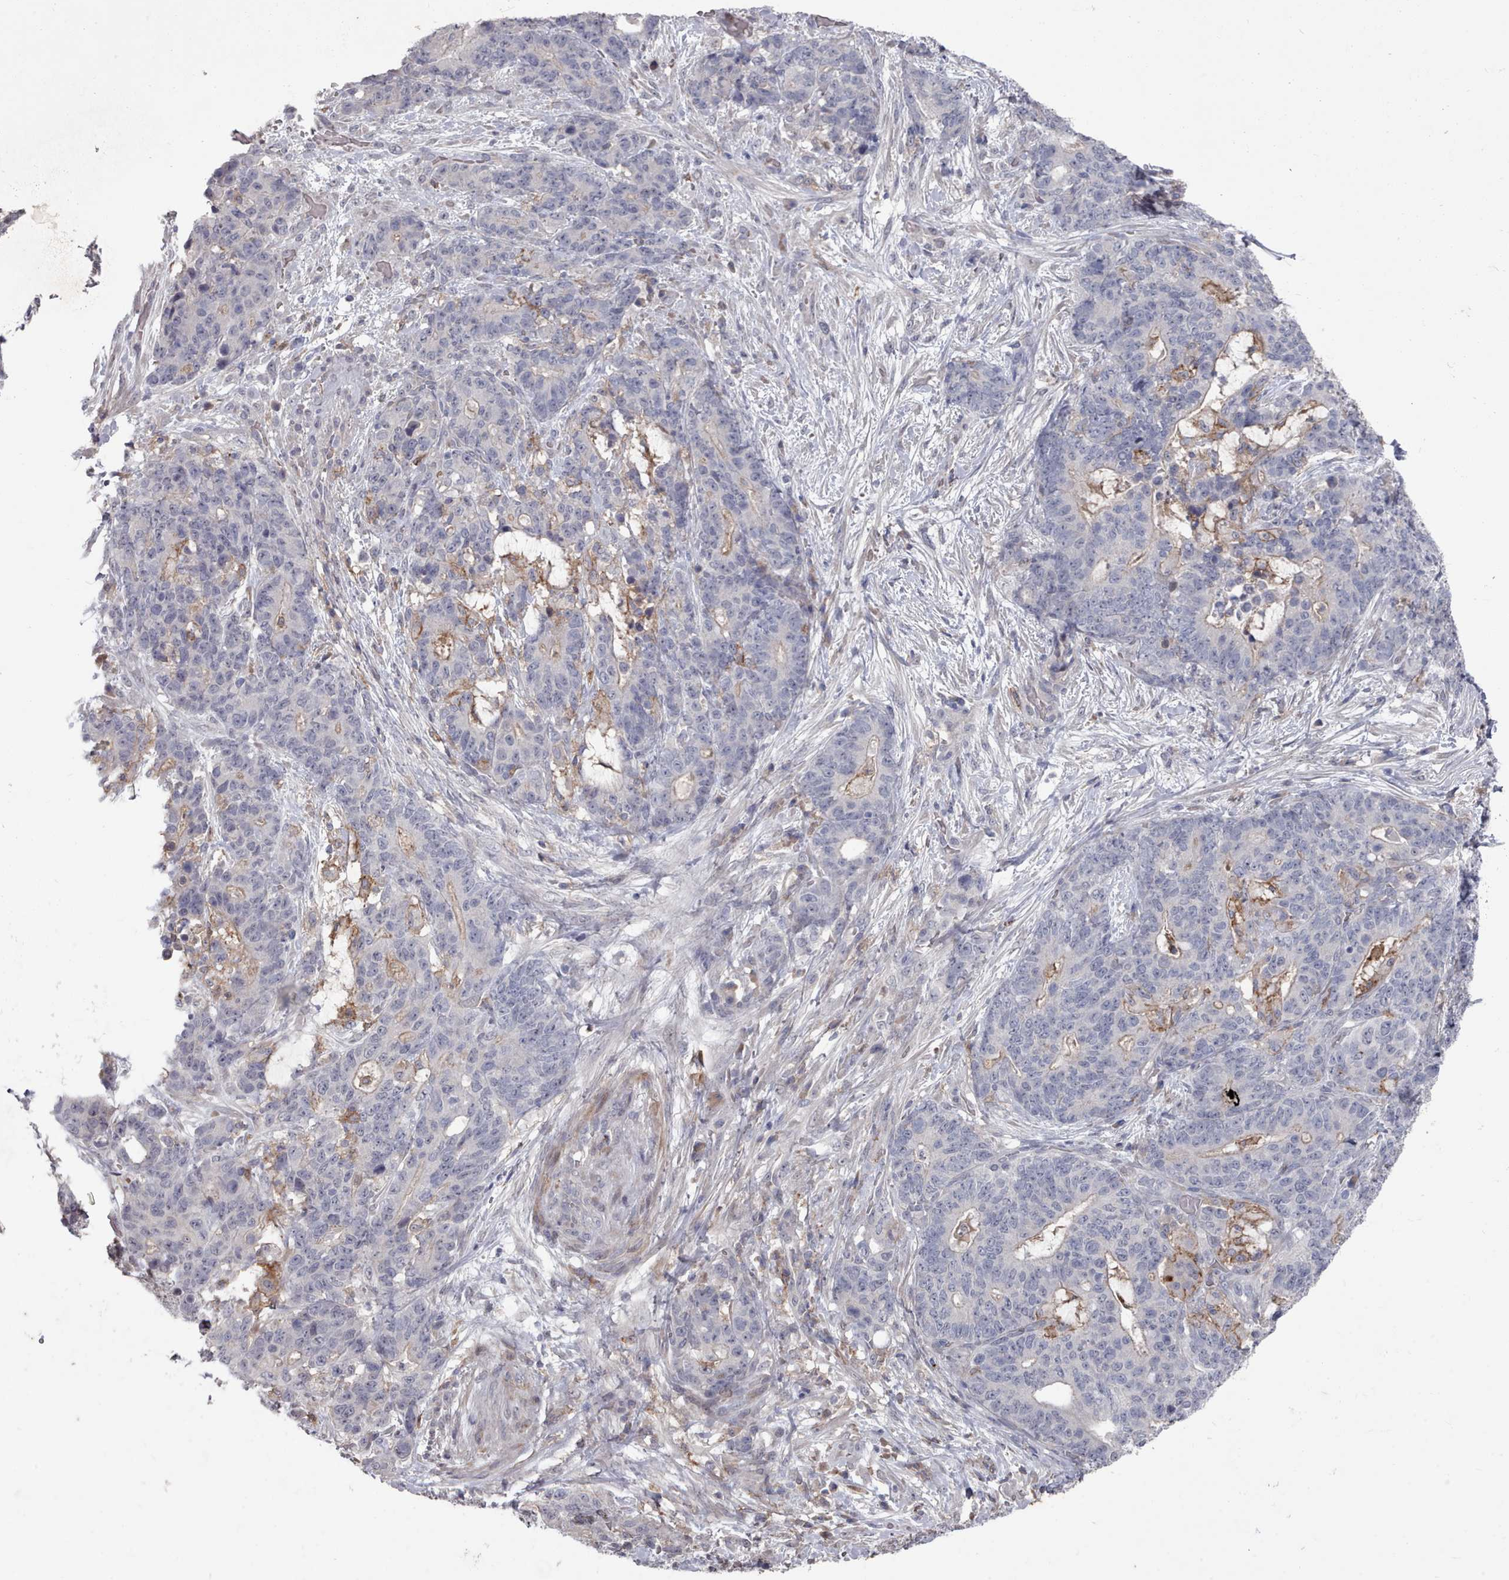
{"staining": {"intensity": "negative", "quantity": "none", "location": "none"}, "tissue": "stomach cancer", "cell_type": "Tumor cells", "image_type": "cancer", "snomed": [{"axis": "morphology", "description": "Normal tissue, NOS"}, {"axis": "morphology", "description": "Adenocarcinoma, NOS"}, {"axis": "topography", "description": "Stomach"}], "caption": "Tumor cells are negative for protein expression in human stomach cancer (adenocarcinoma).", "gene": "COL8A2", "patient": {"sex": "female", "age": 64}}